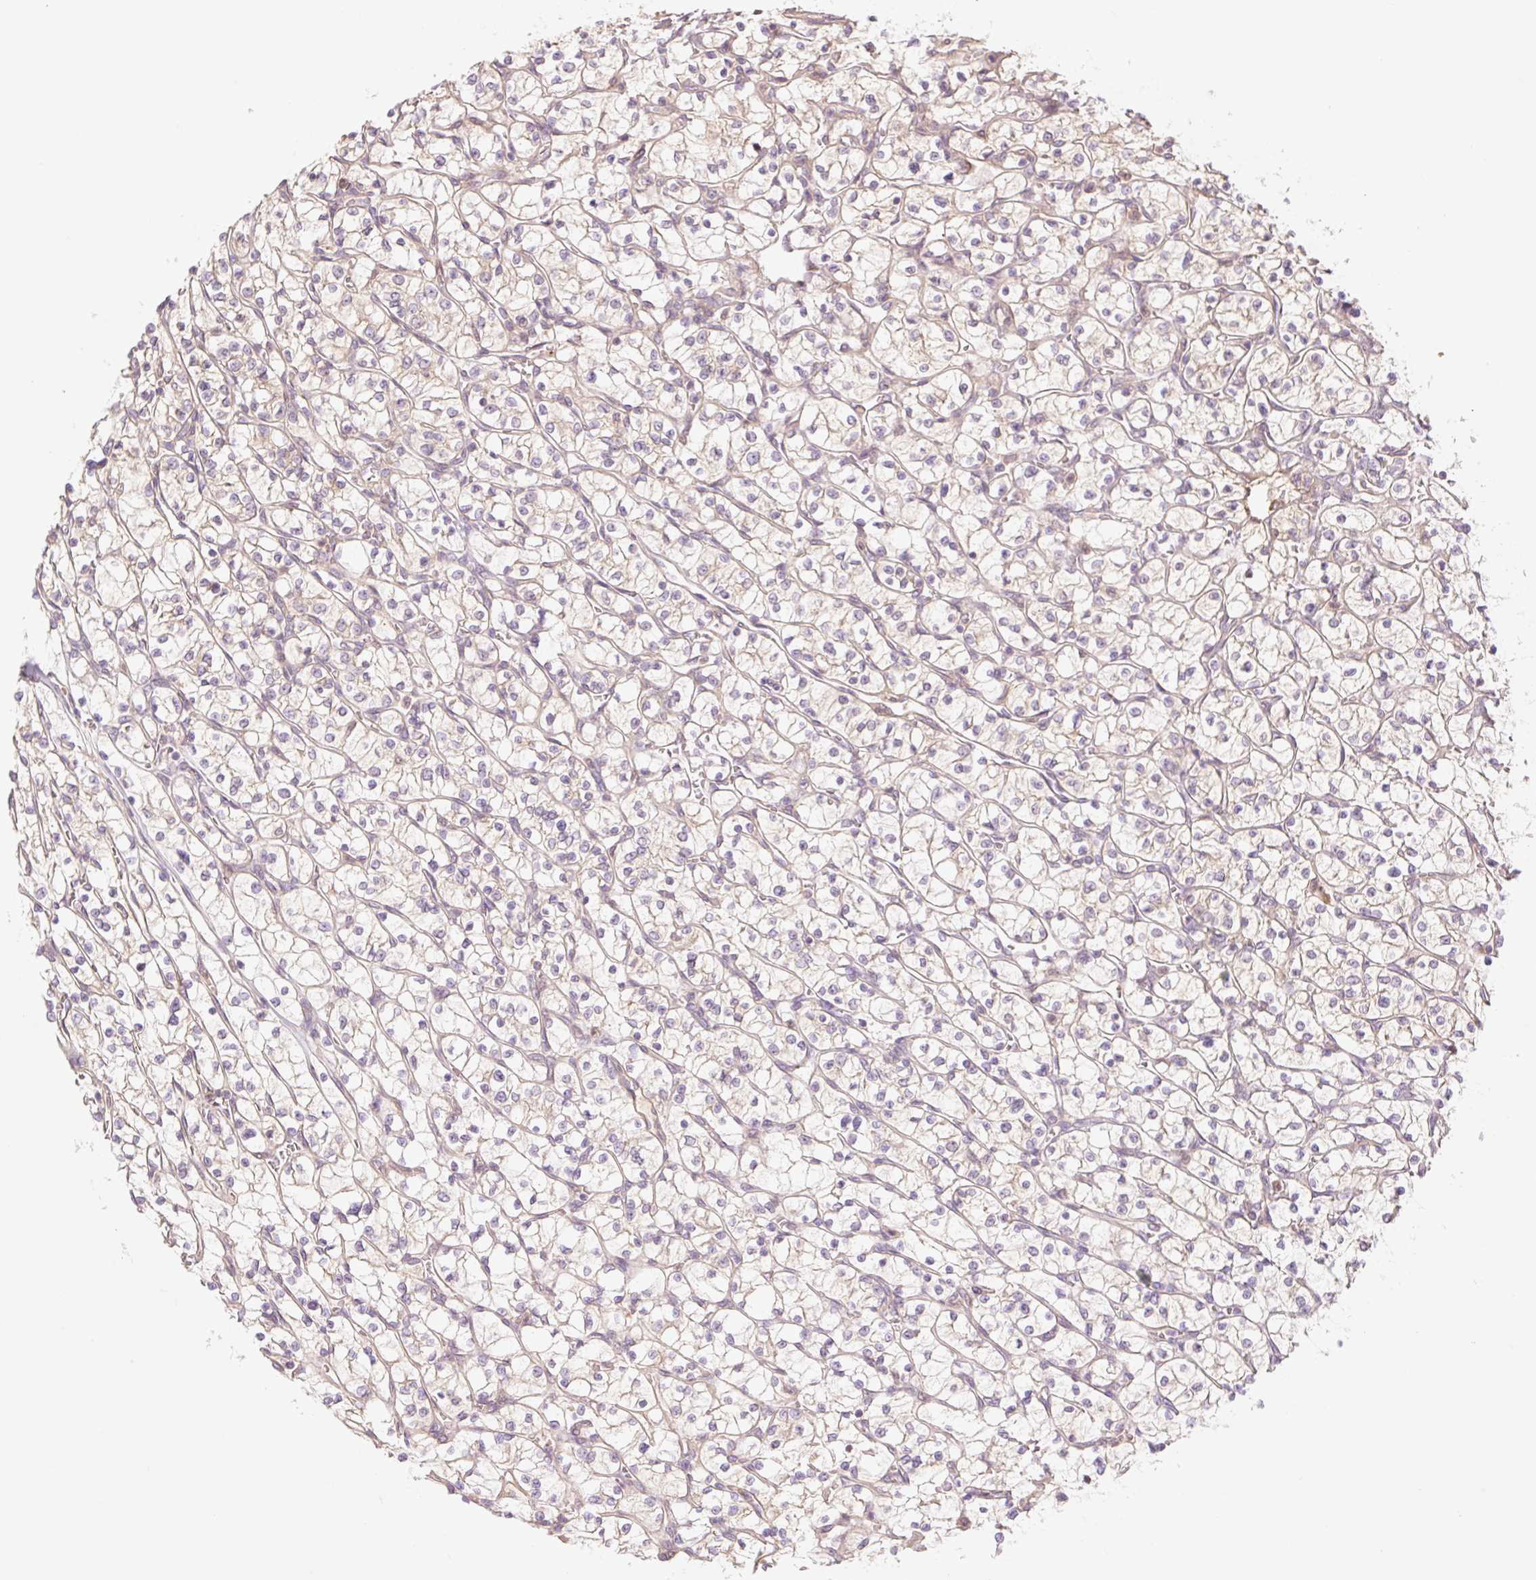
{"staining": {"intensity": "negative", "quantity": "none", "location": "none"}, "tissue": "renal cancer", "cell_type": "Tumor cells", "image_type": "cancer", "snomed": [{"axis": "morphology", "description": "Adenocarcinoma, NOS"}, {"axis": "topography", "description": "Kidney"}], "caption": "This micrograph is of adenocarcinoma (renal) stained with immunohistochemistry (IHC) to label a protein in brown with the nuclei are counter-stained blue. There is no staining in tumor cells.", "gene": "HEBP1", "patient": {"sex": "female", "age": 64}}